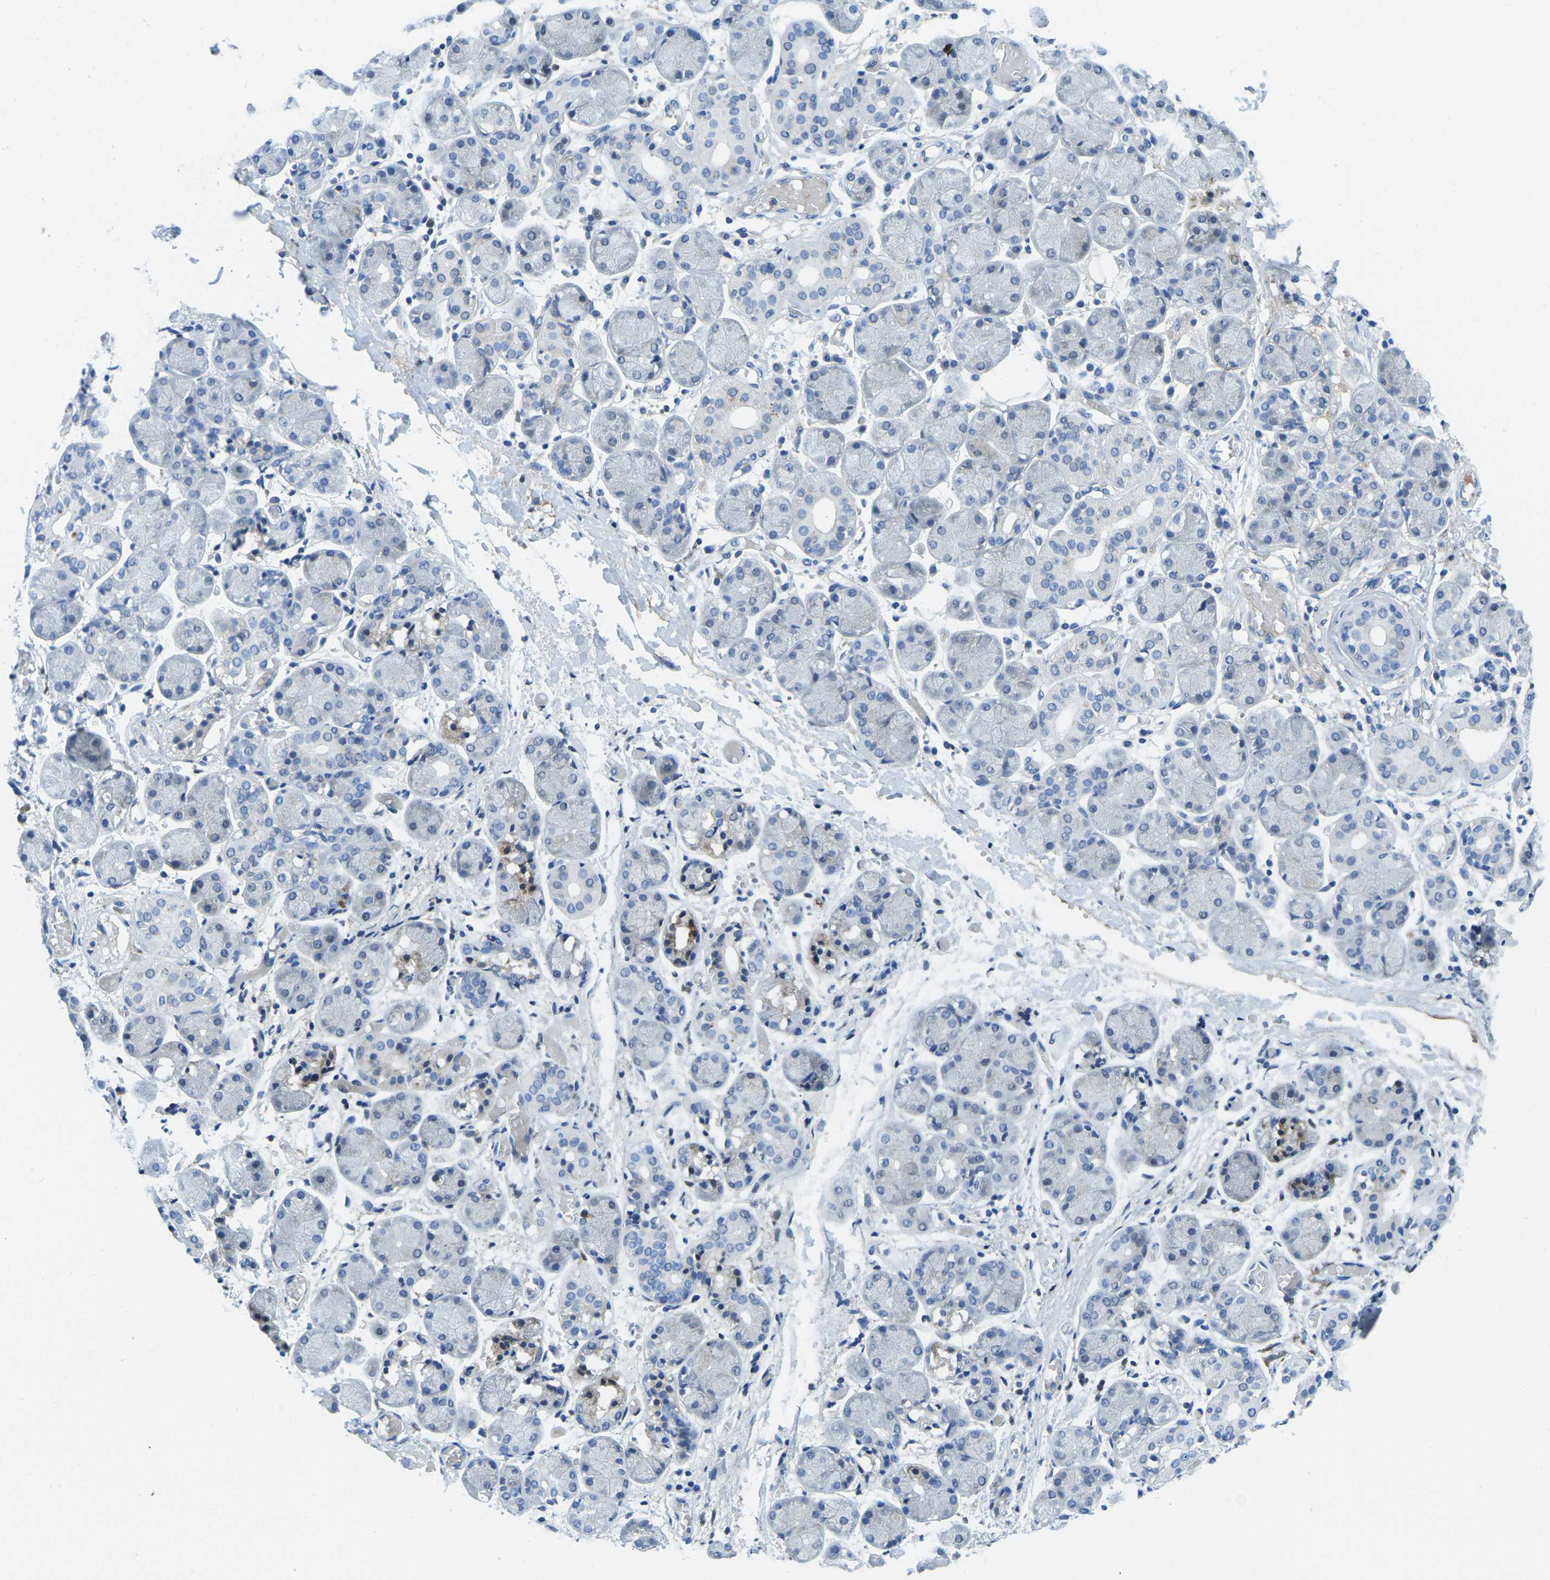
{"staining": {"intensity": "negative", "quantity": "none", "location": "none"}, "tissue": "salivary gland", "cell_type": "Glandular cells", "image_type": "normal", "snomed": [{"axis": "morphology", "description": "Normal tissue, NOS"}, {"axis": "topography", "description": "Salivary gland"}], "caption": "There is no significant positivity in glandular cells of salivary gland. Brightfield microscopy of IHC stained with DAB (brown) and hematoxylin (blue), captured at high magnification.", "gene": "CFB", "patient": {"sex": "female", "age": 24}}